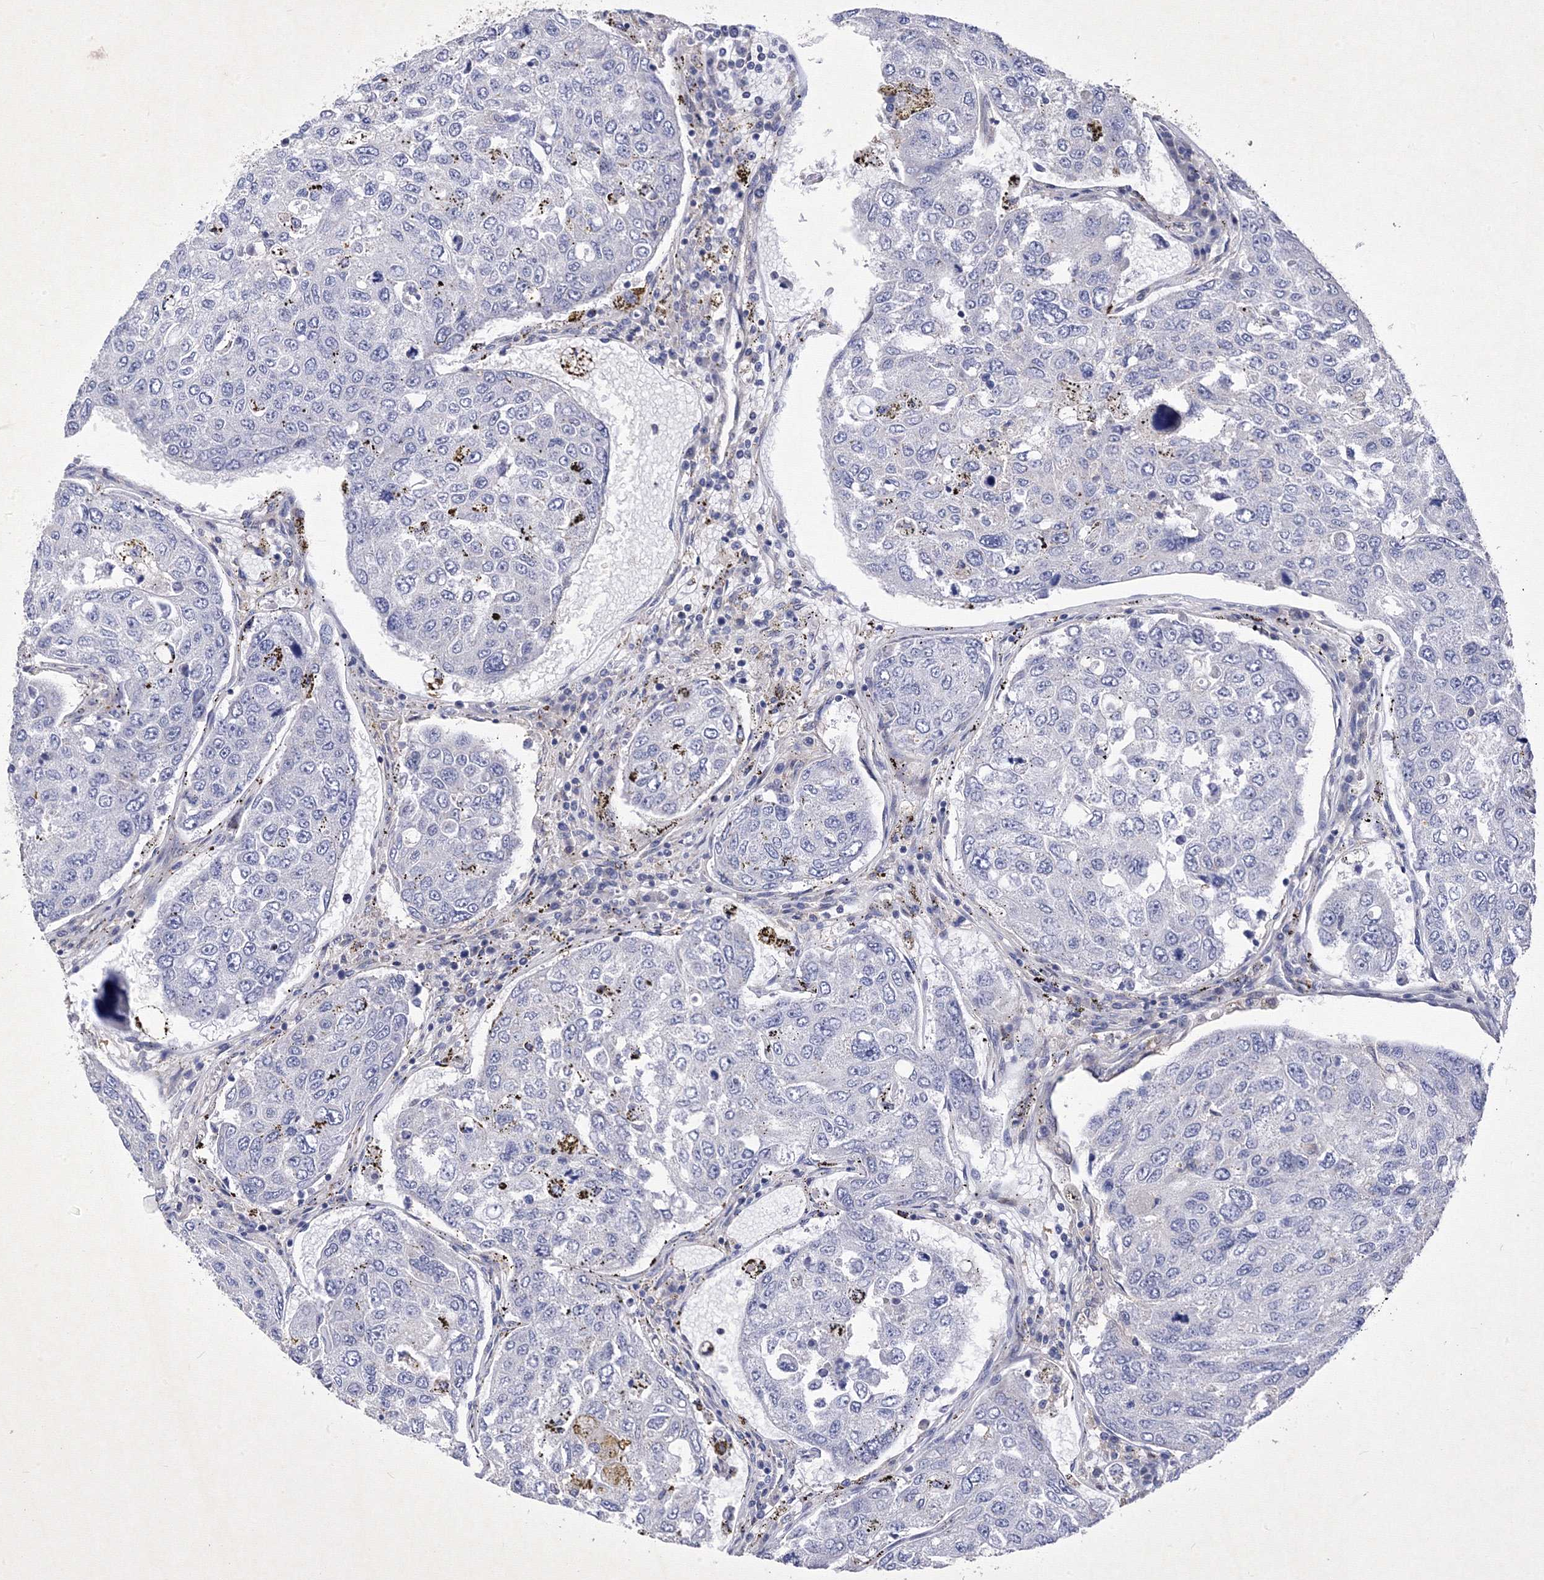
{"staining": {"intensity": "negative", "quantity": "none", "location": "none"}, "tissue": "urothelial cancer", "cell_type": "Tumor cells", "image_type": "cancer", "snomed": [{"axis": "morphology", "description": "Urothelial carcinoma, High grade"}, {"axis": "topography", "description": "Lymph node"}, {"axis": "topography", "description": "Urinary bladder"}], "caption": "The micrograph reveals no staining of tumor cells in urothelial cancer.", "gene": "SNX18", "patient": {"sex": "male", "age": 51}}